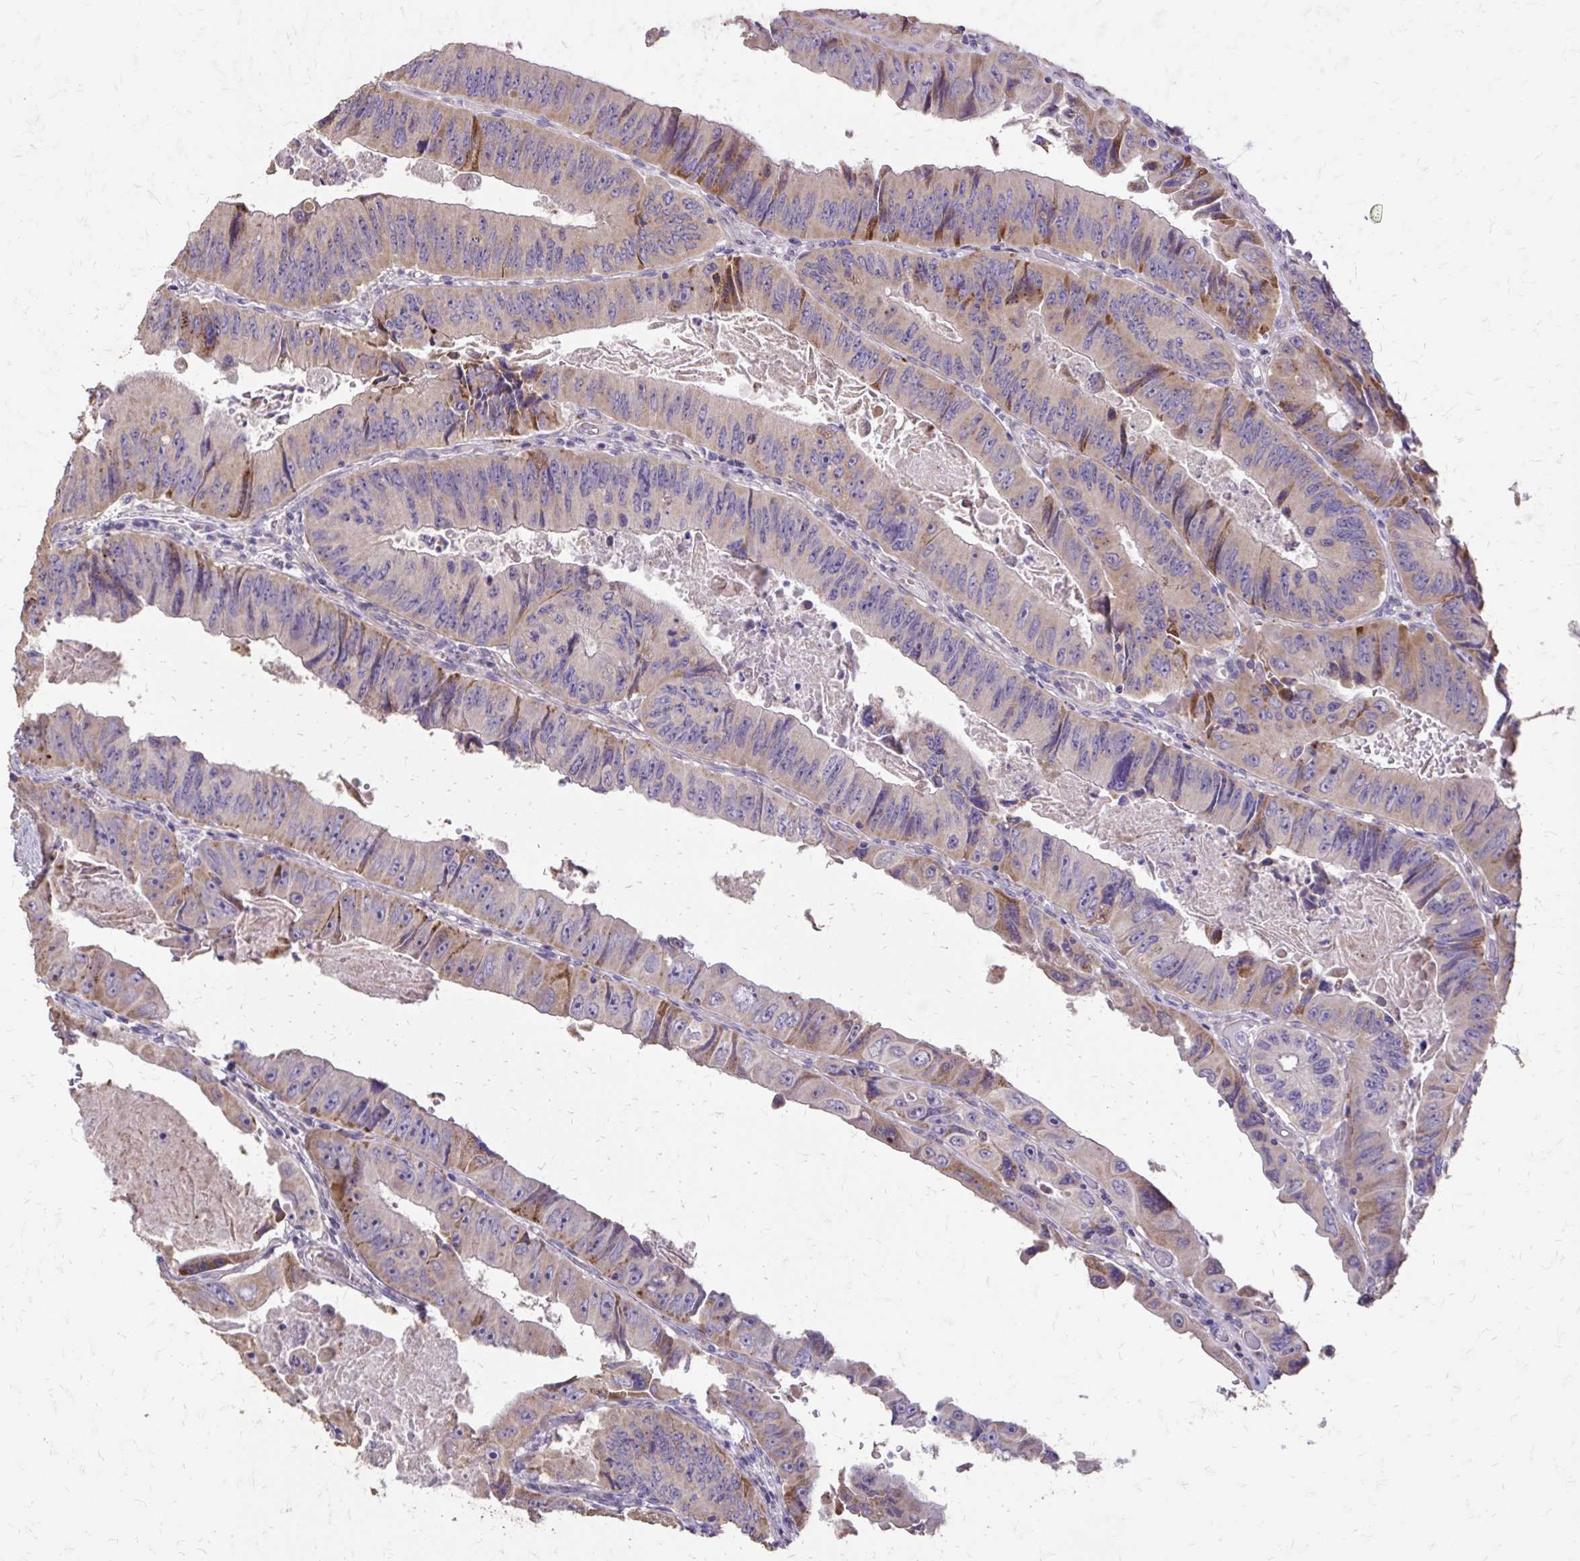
{"staining": {"intensity": "weak", "quantity": "<25%", "location": "cytoplasmic/membranous"}, "tissue": "colorectal cancer", "cell_type": "Tumor cells", "image_type": "cancer", "snomed": [{"axis": "morphology", "description": "Adenocarcinoma, NOS"}, {"axis": "topography", "description": "Colon"}], "caption": "Image shows no protein positivity in tumor cells of adenocarcinoma (colorectal) tissue.", "gene": "MYORG", "patient": {"sex": "female", "age": 84}}